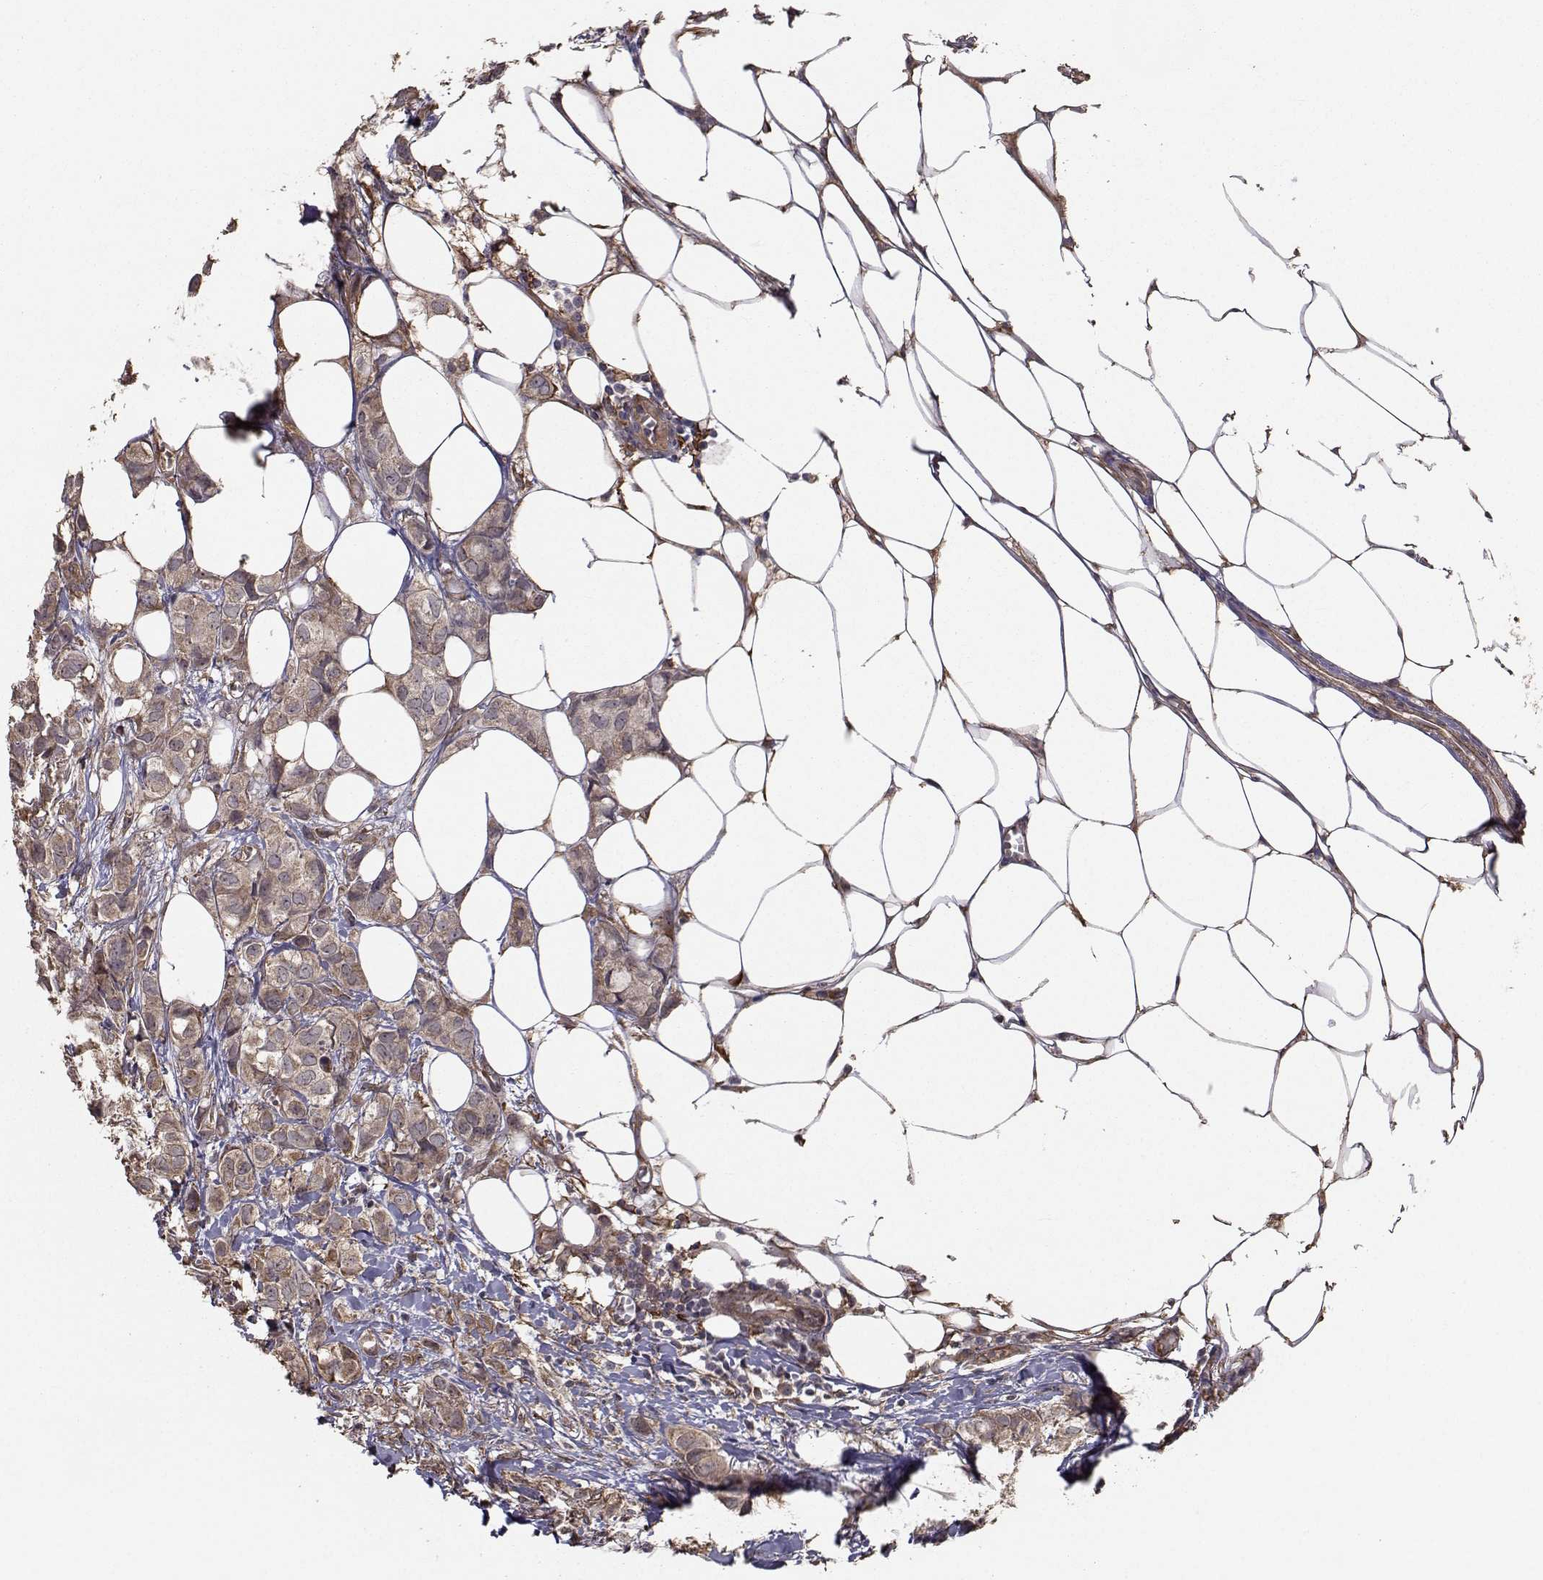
{"staining": {"intensity": "weak", "quantity": ">75%", "location": "cytoplasmic/membranous"}, "tissue": "breast cancer", "cell_type": "Tumor cells", "image_type": "cancer", "snomed": [{"axis": "morphology", "description": "Duct carcinoma"}, {"axis": "topography", "description": "Breast"}], "caption": "Protein analysis of breast cancer (infiltrating ductal carcinoma) tissue reveals weak cytoplasmic/membranous positivity in approximately >75% of tumor cells.", "gene": "TRIP10", "patient": {"sex": "female", "age": 85}}